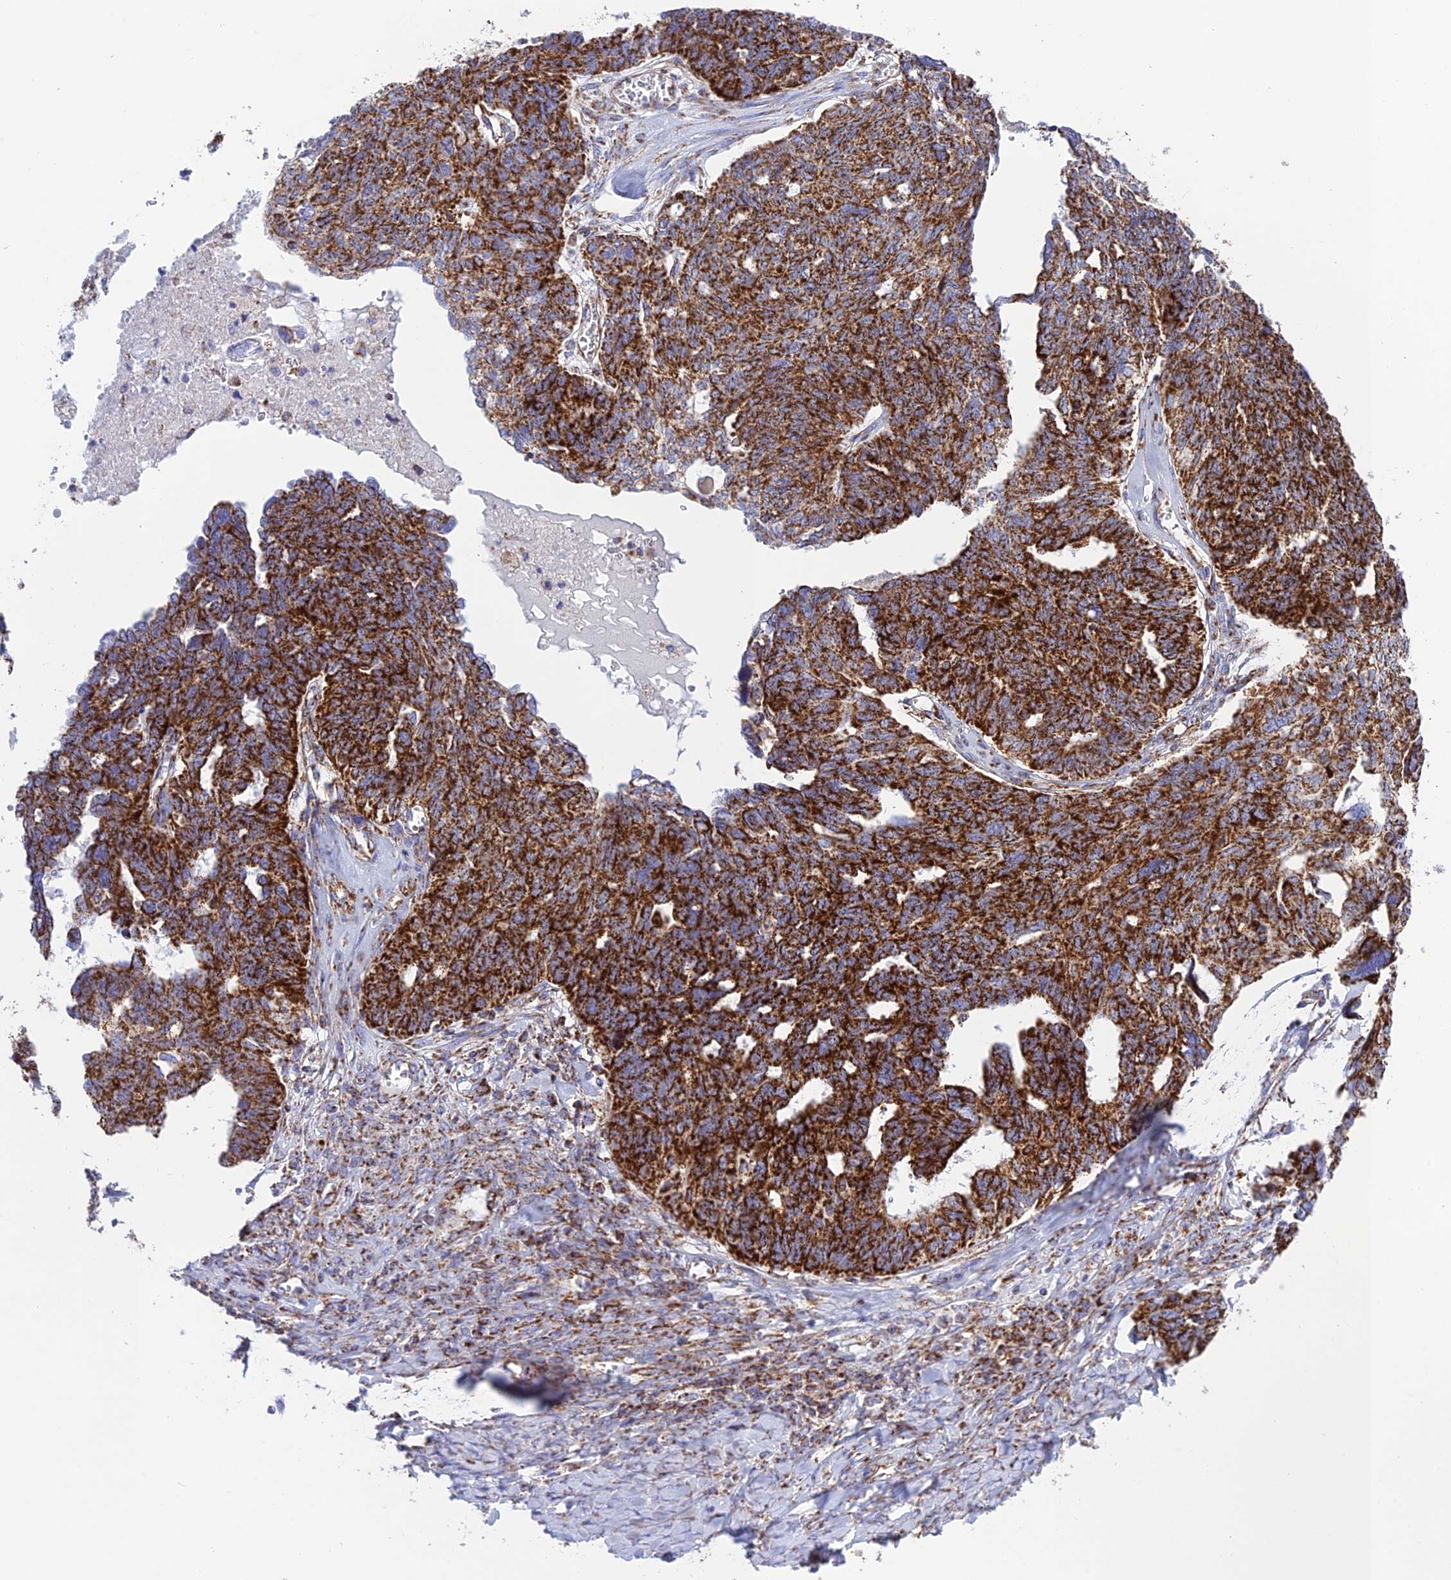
{"staining": {"intensity": "strong", "quantity": ">75%", "location": "cytoplasmic/membranous"}, "tissue": "ovarian cancer", "cell_type": "Tumor cells", "image_type": "cancer", "snomed": [{"axis": "morphology", "description": "Cystadenocarcinoma, serous, NOS"}, {"axis": "topography", "description": "Ovary"}], "caption": "A histopathology image of serous cystadenocarcinoma (ovarian) stained for a protein reveals strong cytoplasmic/membranous brown staining in tumor cells. (DAB (3,3'-diaminobenzidine) IHC with brightfield microscopy, high magnification).", "gene": "CHCHD3", "patient": {"sex": "female", "age": 79}}